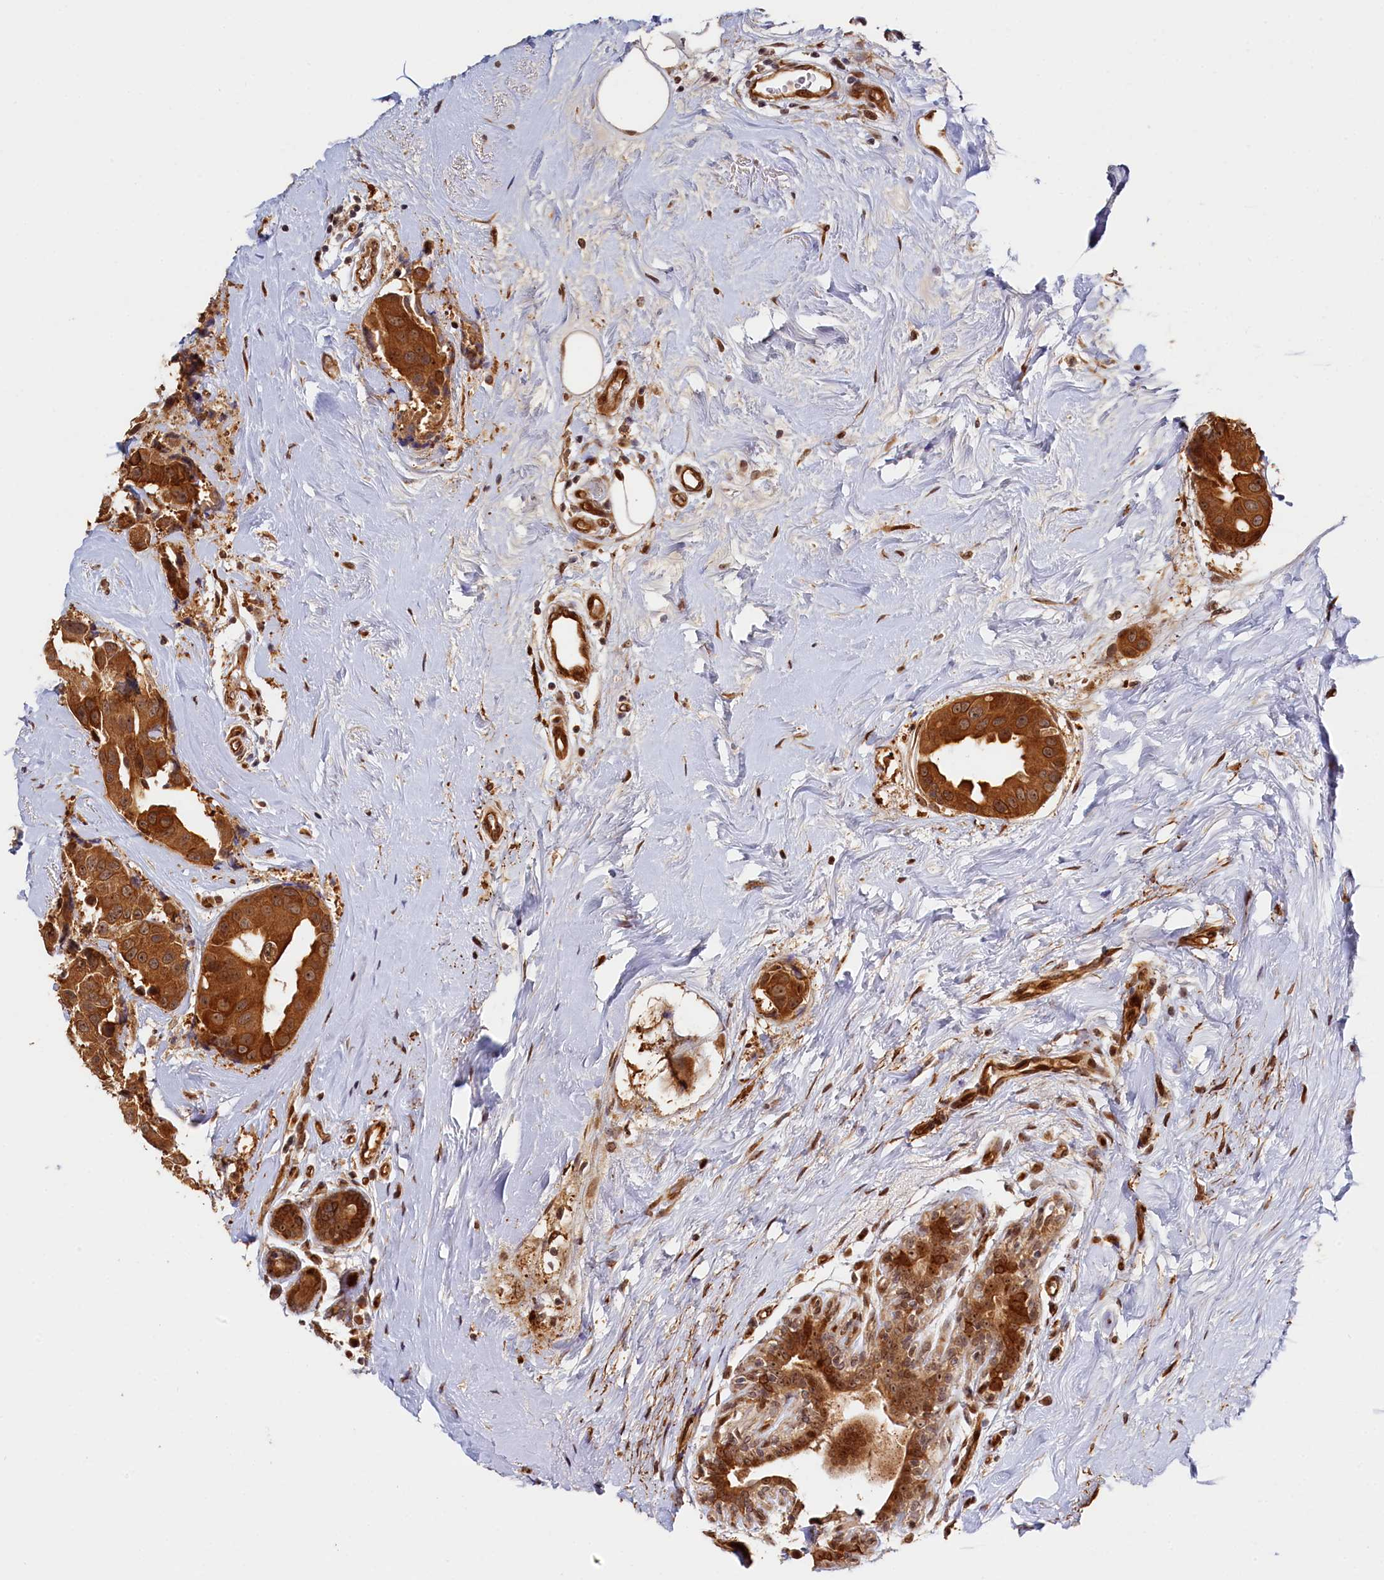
{"staining": {"intensity": "strong", "quantity": ">75%", "location": "cytoplasmic/membranous,nuclear"}, "tissue": "breast cancer", "cell_type": "Tumor cells", "image_type": "cancer", "snomed": [{"axis": "morphology", "description": "Normal tissue, NOS"}, {"axis": "morphology", "description": "Duct carcinoma"}, {"axis": "topography", "description": "Breast"}], "caption": "Human breast cancer stained with a brown dye reveals strong cytoplasmic/membranous and nuclear positive expression in approximately >75% of tumor cells.", "gene": "ANKRD24", "patient": {"sex": "female", "age": 39}}